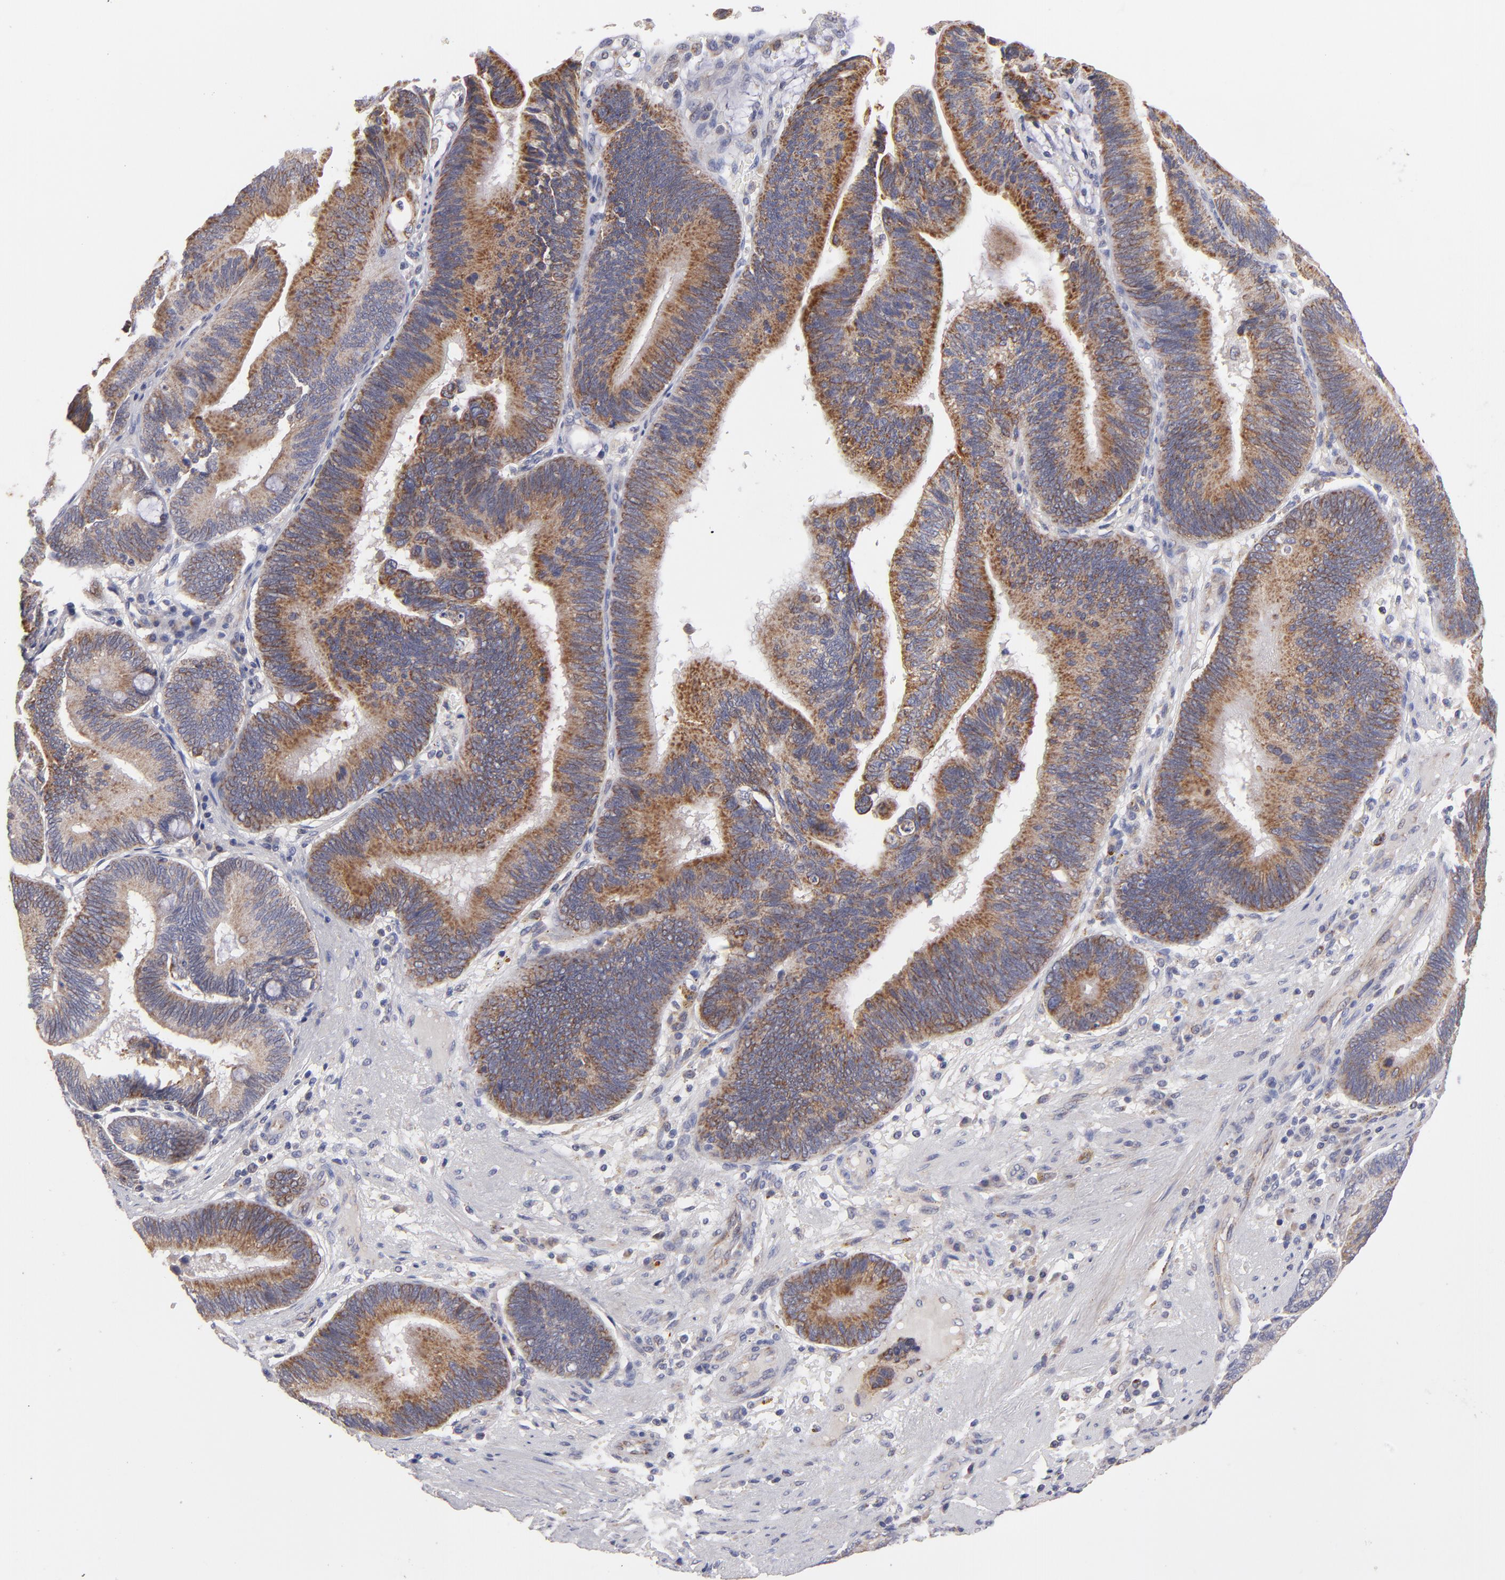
{"staining": {"intensity": "moderate", "quantity": ">75%", "location": "cytoplasmic/membranous"}, "tissue": "pancreatic cancer", "cell_type": "Tumor cells", "image_type": "cancer", "snomed": [{"axis": "morphology", "description": "Adenocarcinoma, NOS"}, {"axis": "topography", "description": "Pancreas"}], "caption": "This image reveals immunohistochemistry staining of pancreatic cancer, with medium moderate cytoplasmic/membranous positivity in approximately >75% of tumor cells.", "gene": "HCCS", "patient": {"sex": "male", "age": 82}}